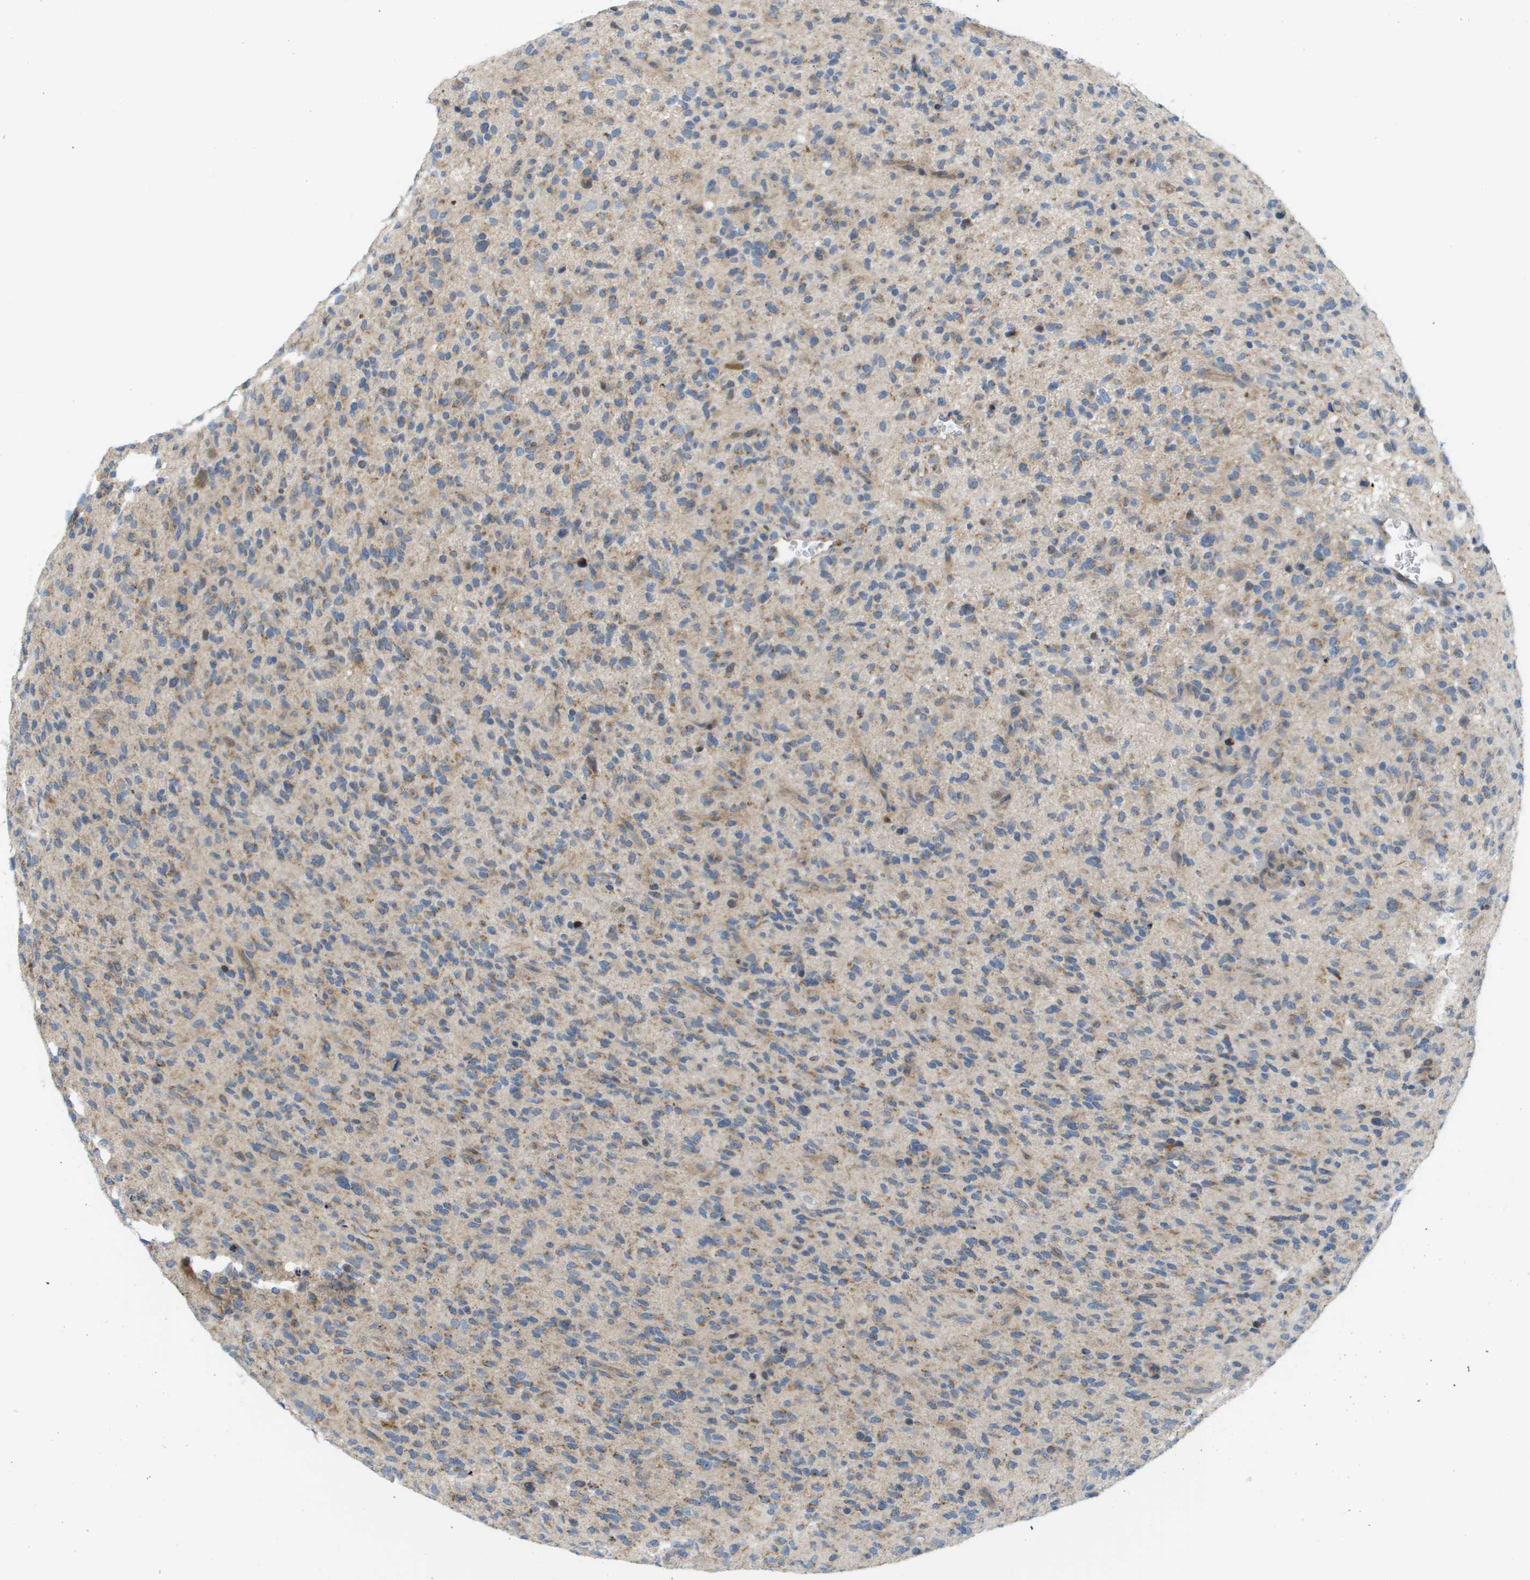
{"staining": {"intensity": "negative", "quantity": "none", "location": "none"}, "tissue": "glioma", "cell_type": "Tumor cells", "image_type": "cancer", "snomed": [{"axis": "morphology", "description": "Glioma, malignant, High grade"}, {"axis": "topography", "description": "Brain"}], "caption": "Immunohistochemical staining of malignant glioma (high-grade) reveals no significant expression in tumor cells.", "gene": "KRT23", "patient": {"sex": "male", "age": 71}}